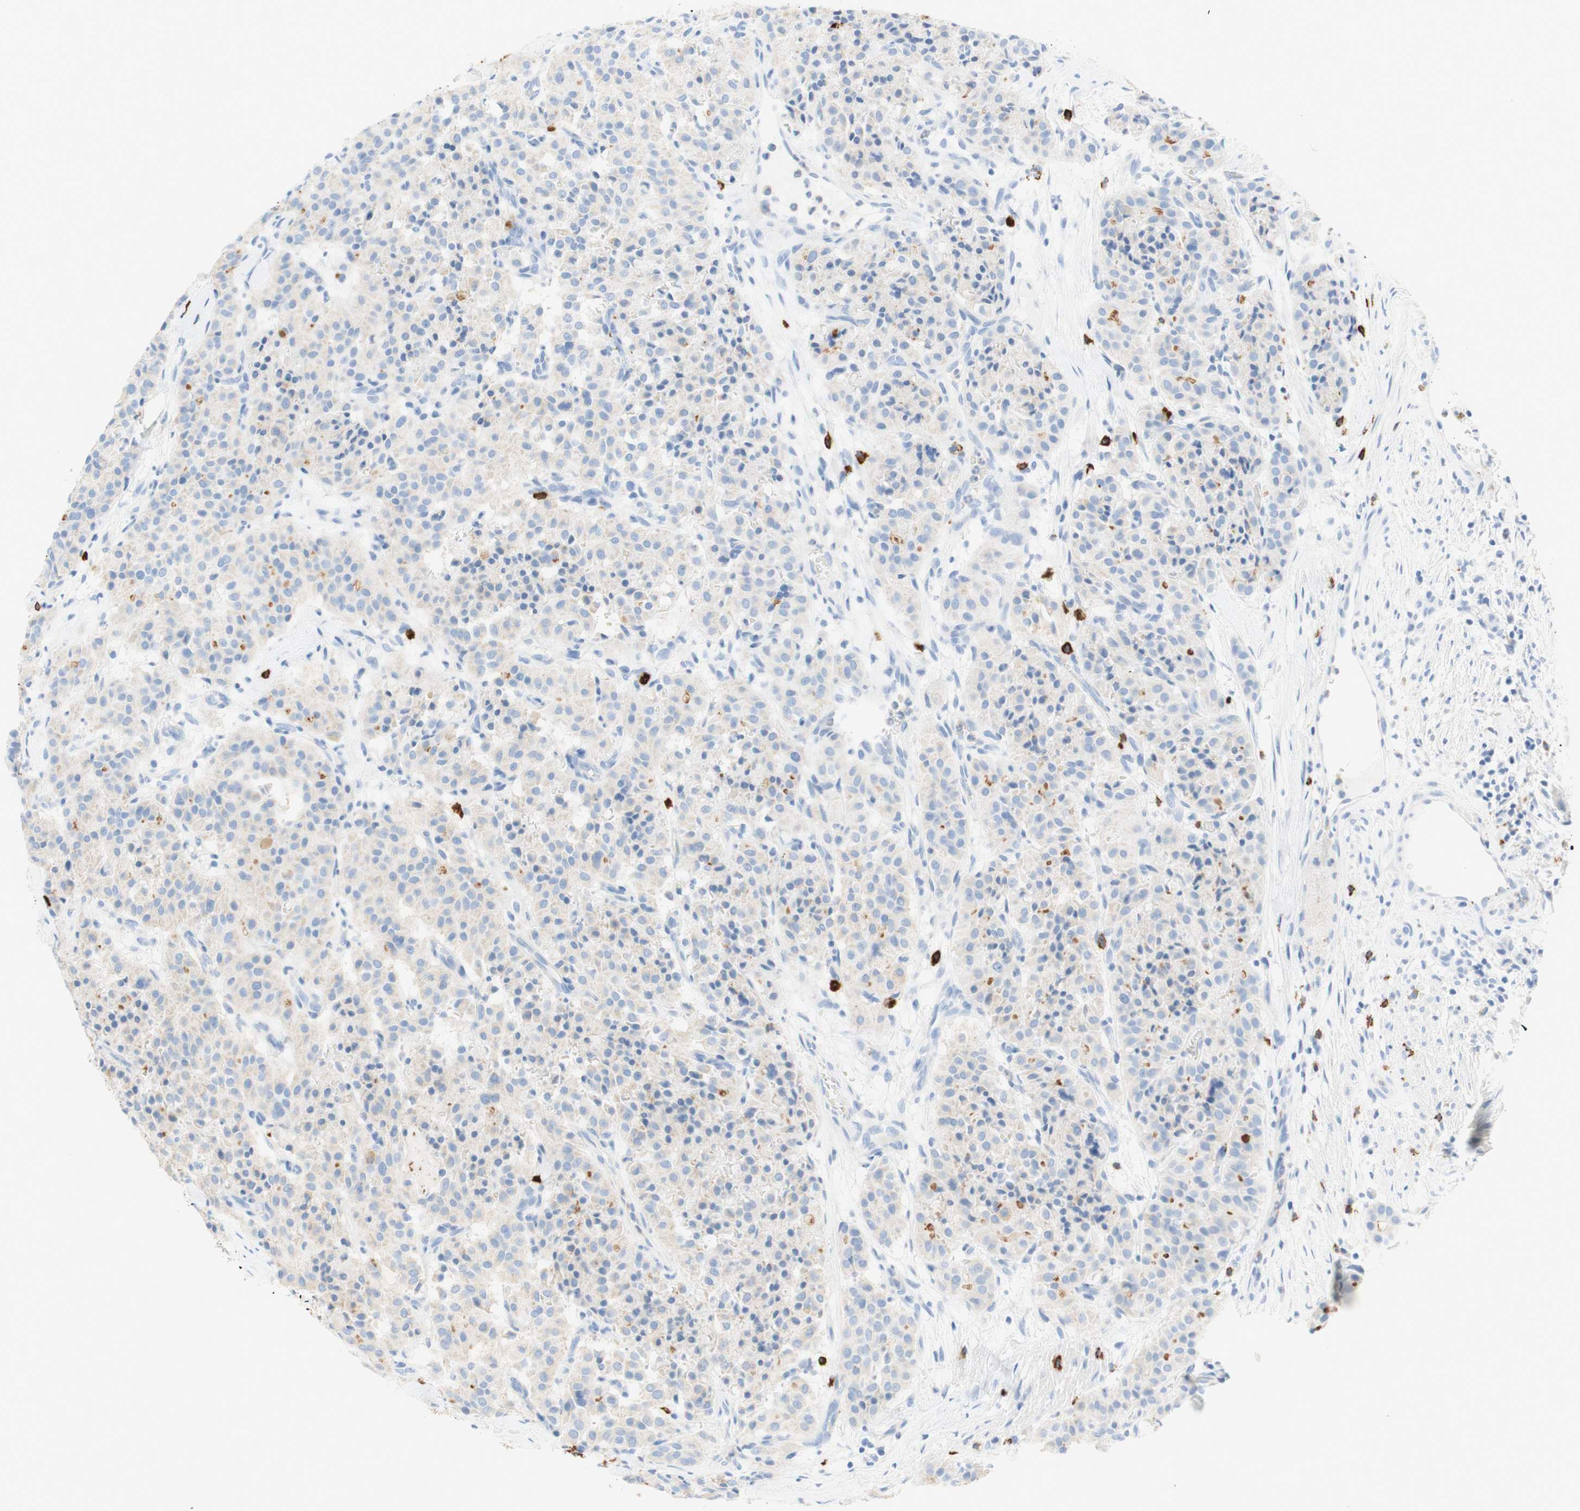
{"staining": {"intensity": "weak", "quantity": "<25%", "location": "cytoplasmic/membranous"}, "tissue": "carcinoid", "cell_type": "Tumor cells", "image_type": "cancer", "snomed": [{"axis": "morphology", "description": "Carcinoid, malignant, NOS"}, {"axis": "topography", "description": "Lung"}], "caption": "Tumor cells show no significant protein expression in carcinoid. (DAB (3,3'-diaminobenzidine) IHC with hematoxylin counter stain).", "gene": "CEACAM1", "patient": {"sex": "male", "age": 30}}